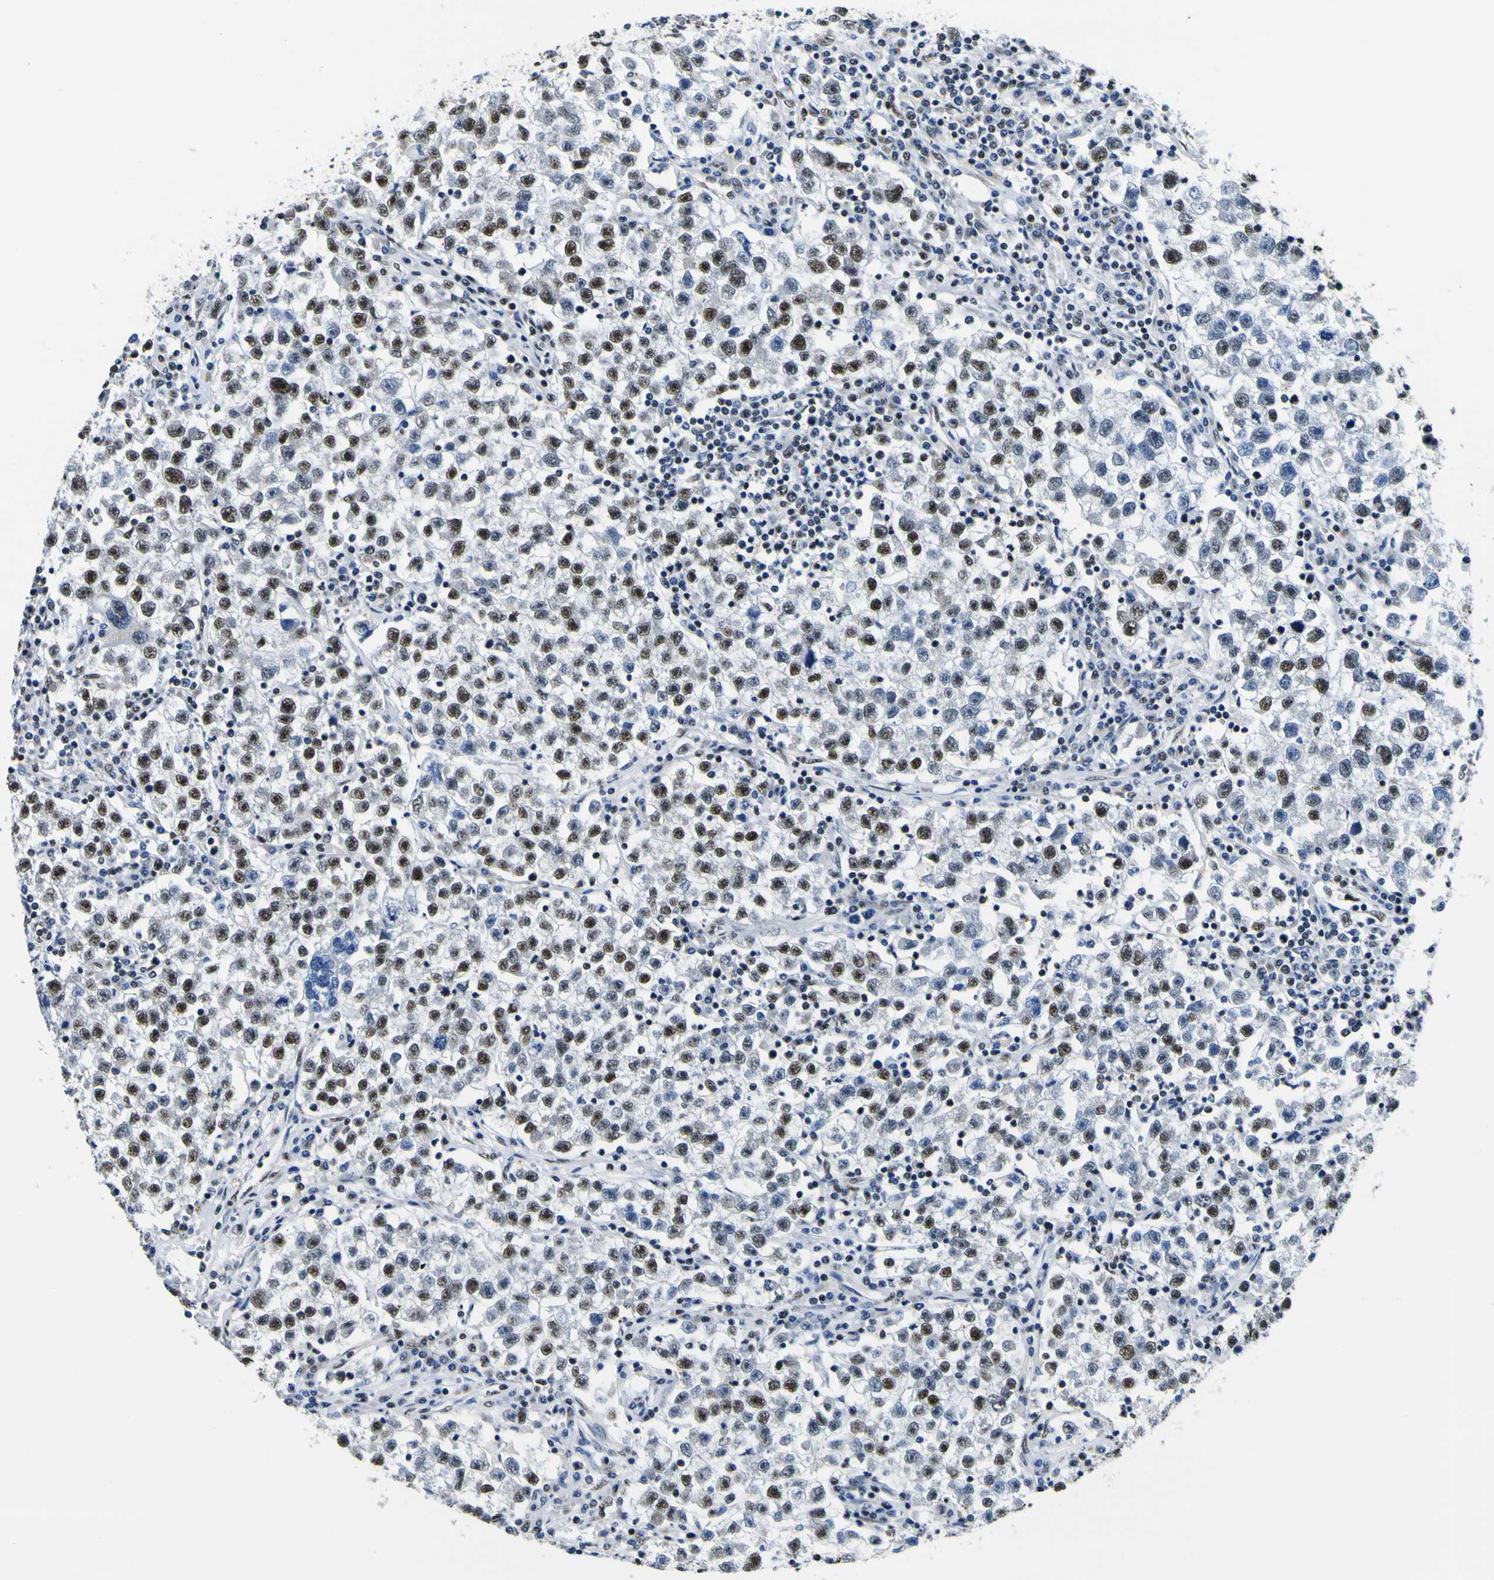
{"staining": {"intensity": "strong", "quantity": ">75%", "location": "nuclear"}, "tissue": "testis cancer", "cell_type": "Tumor cells", "image_type": "cancer", "snomed": [{"axis": "morphology", "description": "Seminoma, NOS"}, {"axis": "topography", "description": "Testis"}], "caption": "Protein staining of testis cancer tissue reveals strong nuclear staining in about >75% of tumor cells. (DAB (3,3'-diaminobenzidine) = brown stain, brightfield microscopy at high magnification).", "gene": "SP1", "patient": {"sex": "male", "age": 22}}